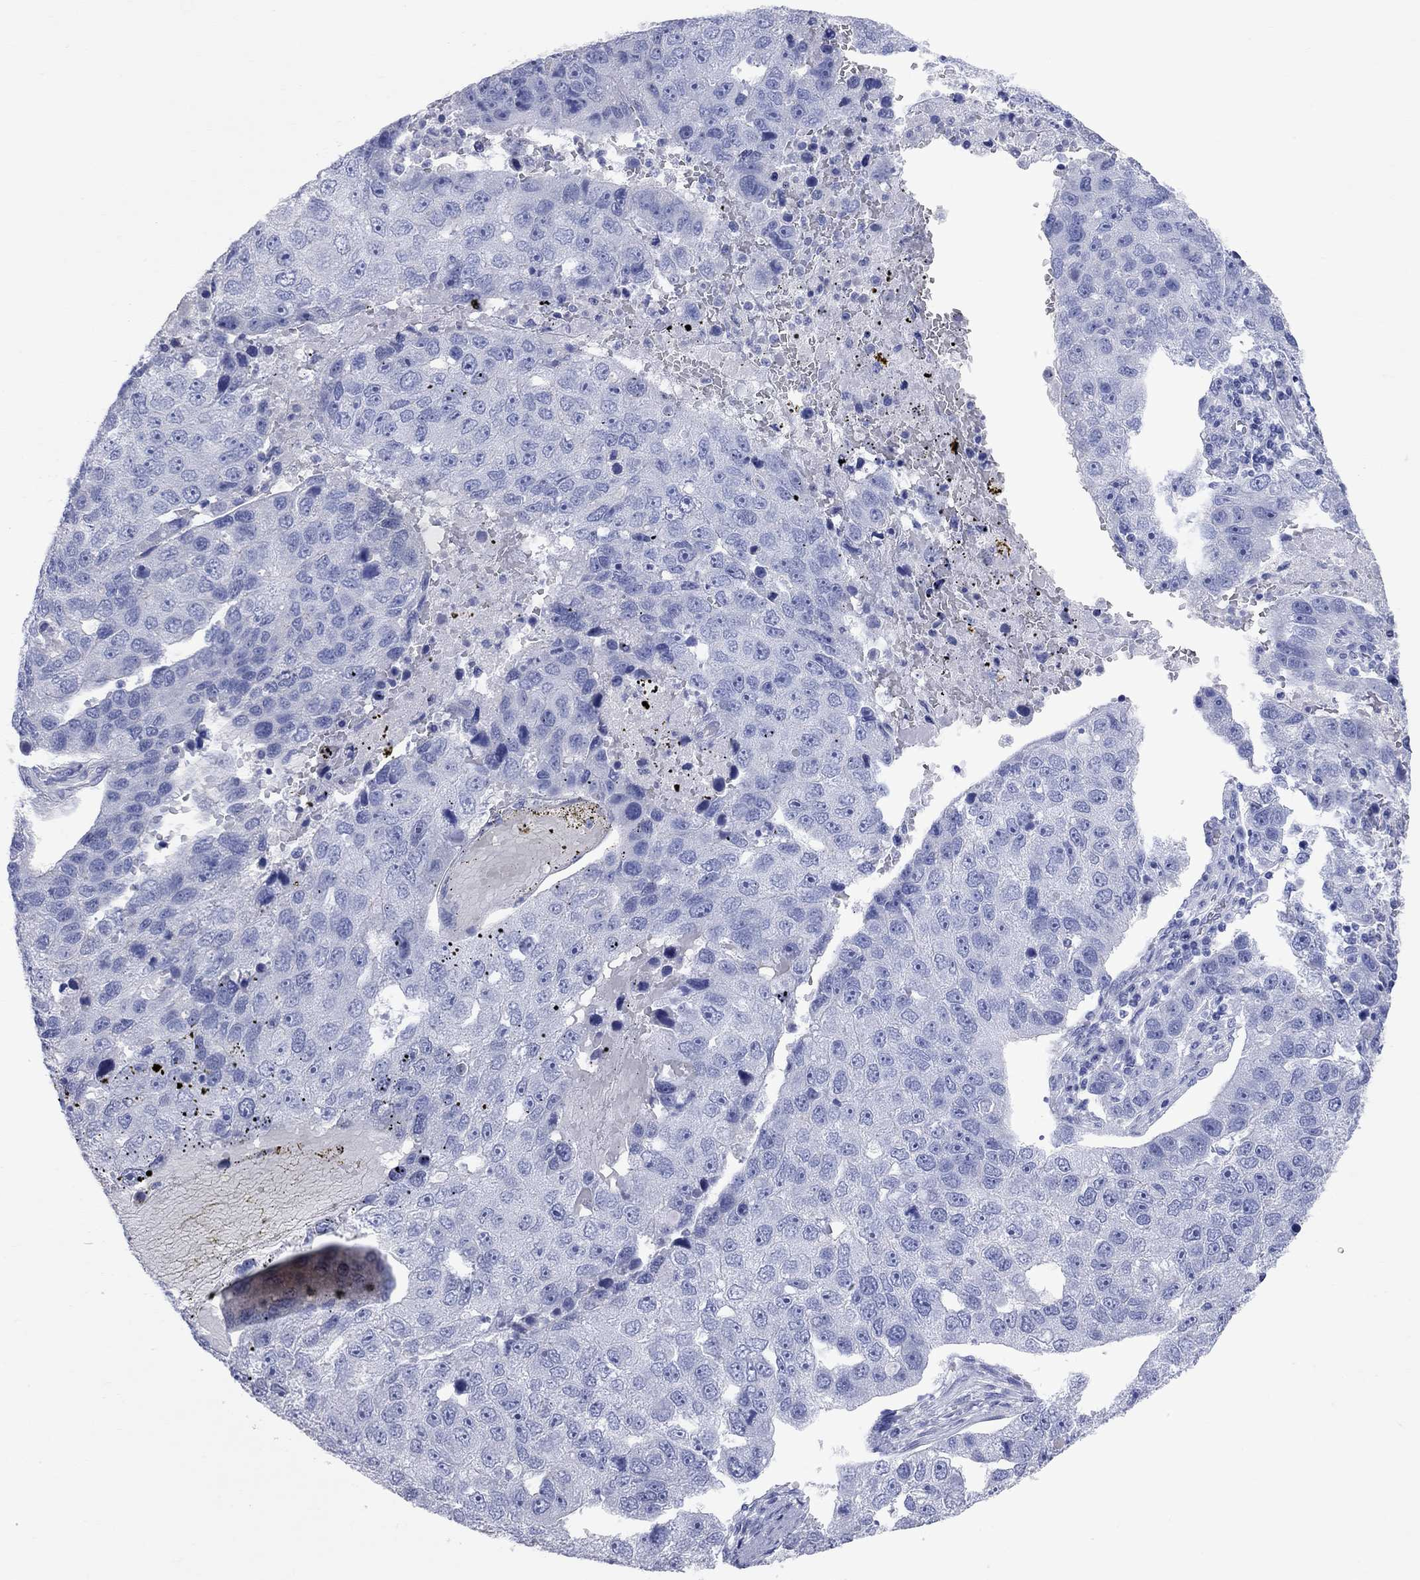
{"staining": {"intensity": "negative", "quantity": "none", "location": "none"}, "tissue": "pancreatic cancer", "cell_type": "Tumor cells", "image_type": "cancer", "snomed": [{"axis": "morphology", "description": "Adenocarcinoma, NOS"}, {"axis": "topography", "description": "Pancreas"}], "caption": "Tumor cells are negative for protein expression in human pancreatic adenocarcinoma.", "gene": "AOX1", "patient": {"sex": "female", "age": 61}}